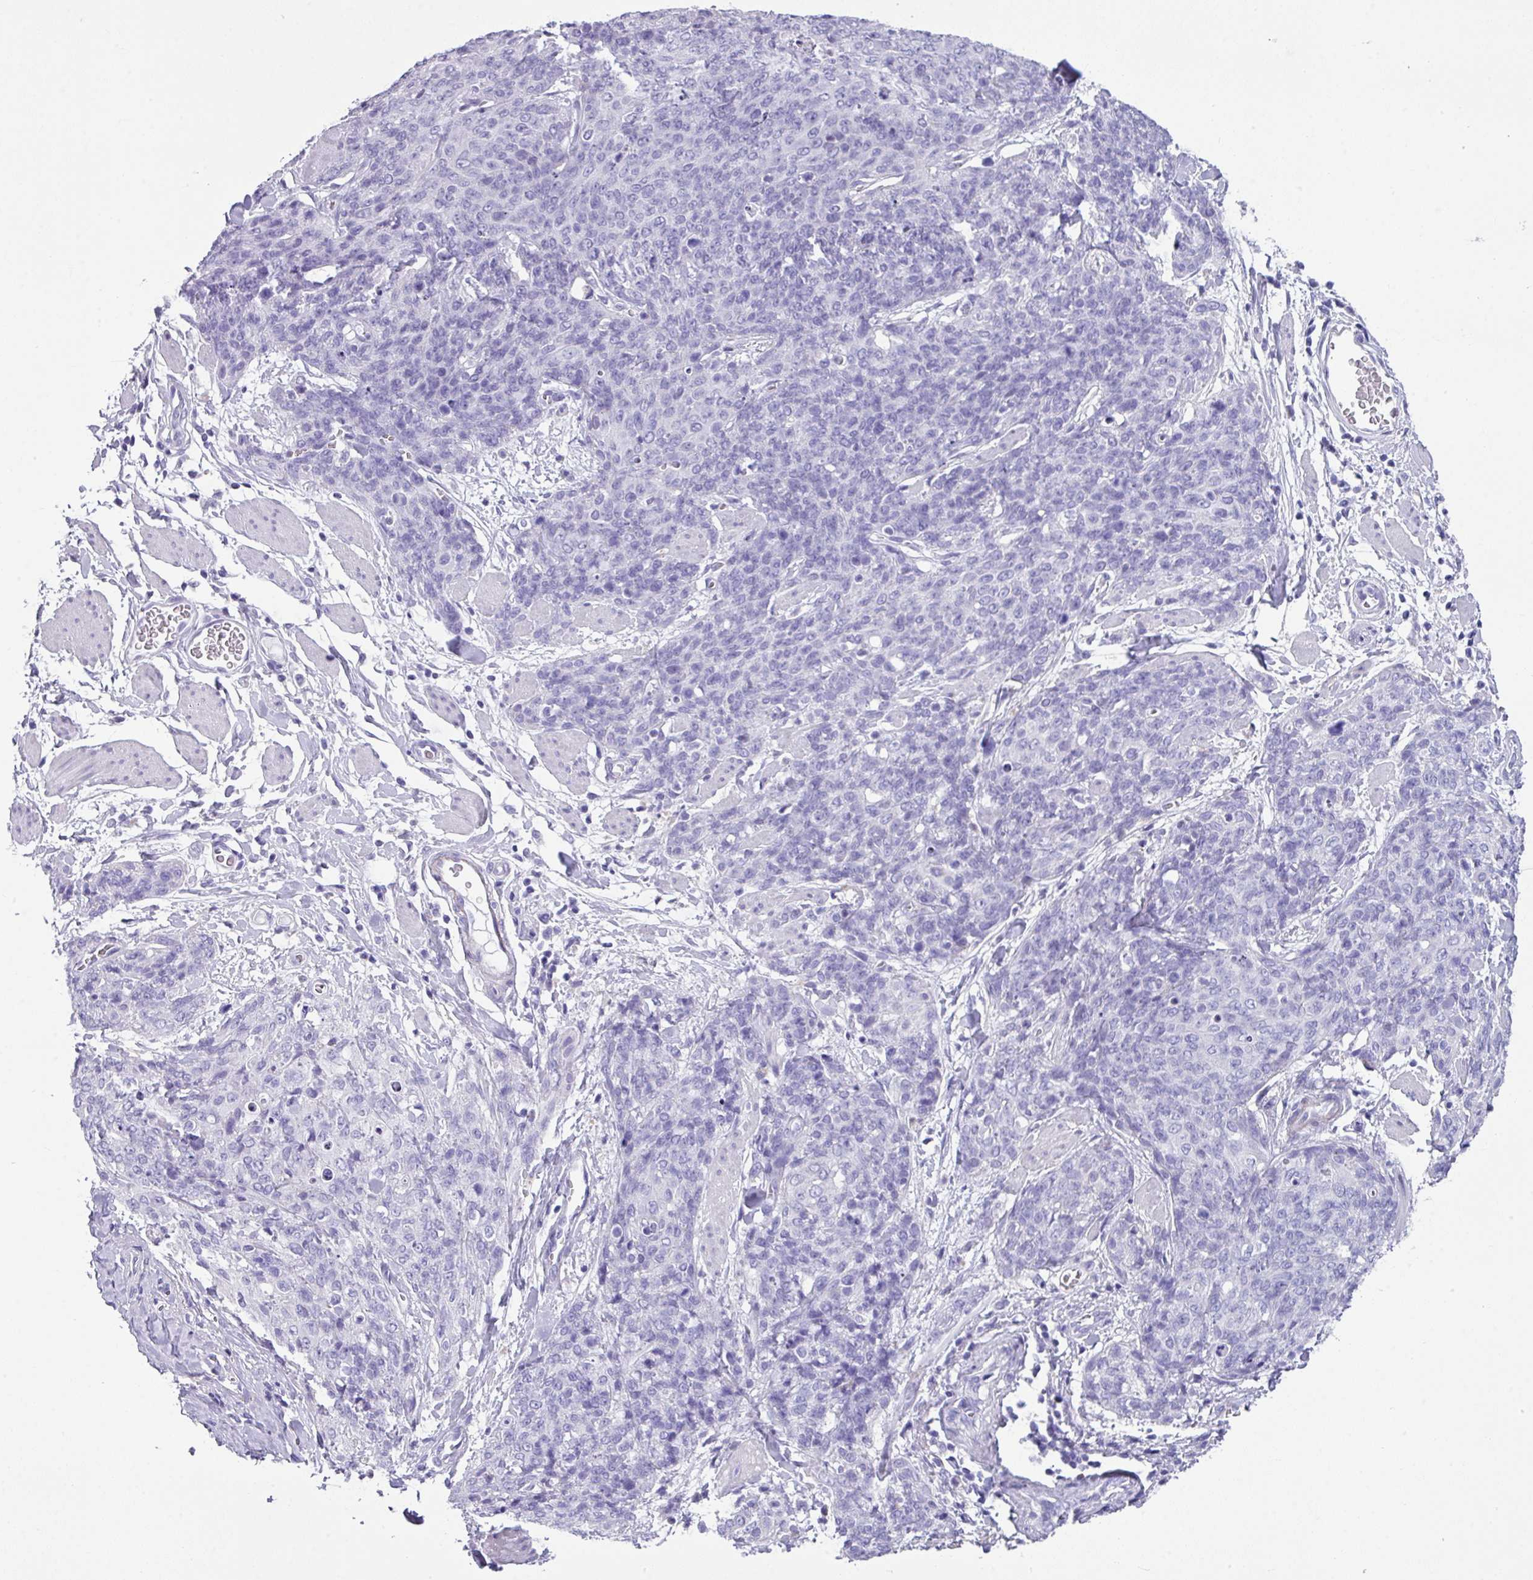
{"staining": {"intensity": "negative", "quantity": "none", "location": "none"}, "tissue": "skin cancer", "cell_type": "Tumor cells", "image_type": "cancer", "snomed": [{"axis": "morphology", "description": "Squamous cell carcinoma, NOS"}, {"axis": "topography", "description": "Skin"}, {"axis": "topography", "description": "Vulva"}], "caption": "An IHC micrograph of skin cancer (squamous cell carcinoma) is shown. There is no staining in tumor cells of skin cancer (squamous cell carcinoma).", "gene": "ZNF568", "patient": {"sex": "female", "age": 85}}